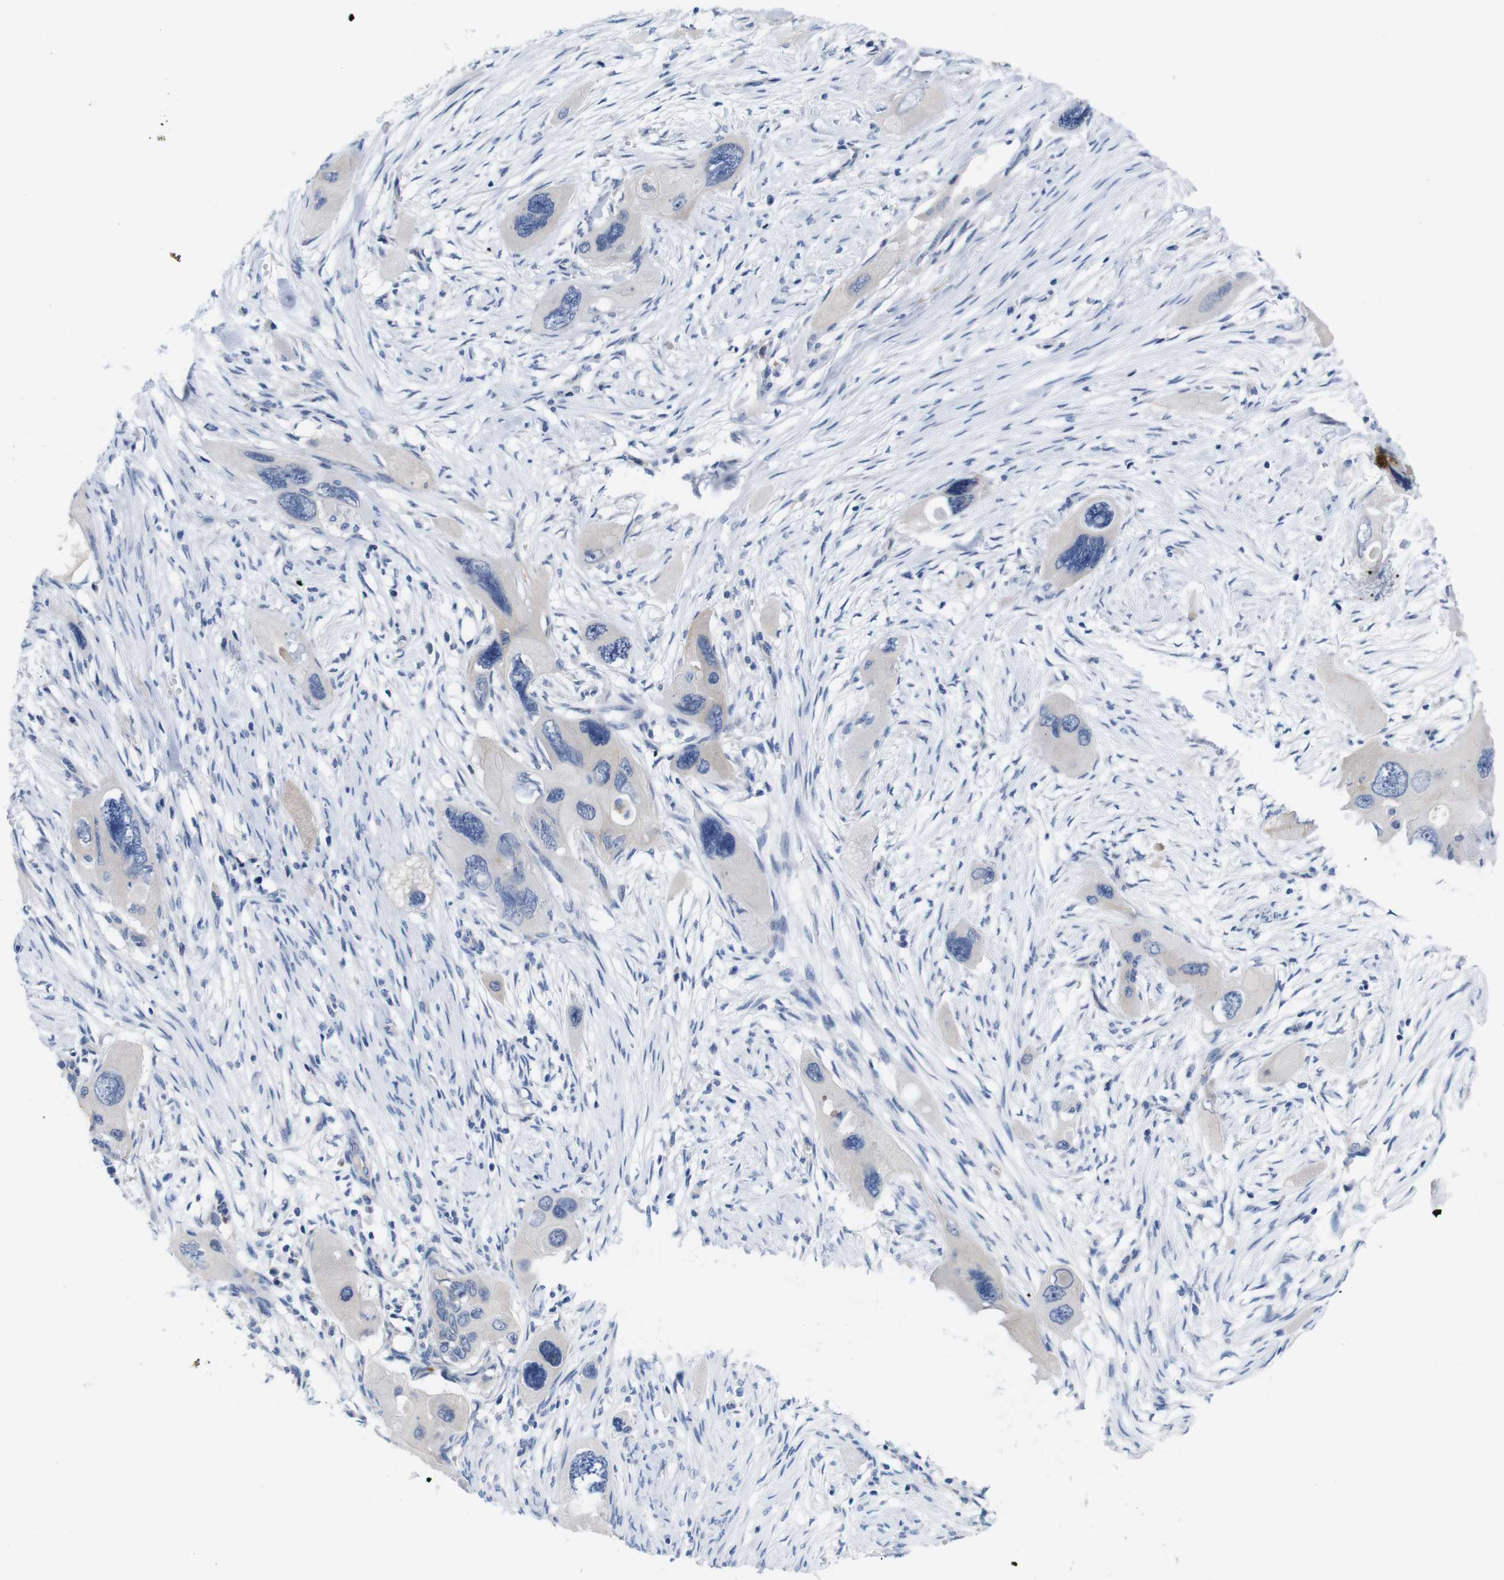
{"staining": {"intensity": "negative", "quantity": "none", "location": "none"}, "tissue": "pancreatic cancer", "cell_type": "Tumor cells", "image_type": "cancer", "snomed": [{"axis": "morphology", "description": "Adenocarcinoma, NOS"}, {"axis": "topography", "description": "Pancreas"}], "caption": "This is an IHC micrograph of pancreatic cancer. There is no expression in tumor cells.", "gene": "C1RL", "patient": {"sex": "male", "age": 73}}